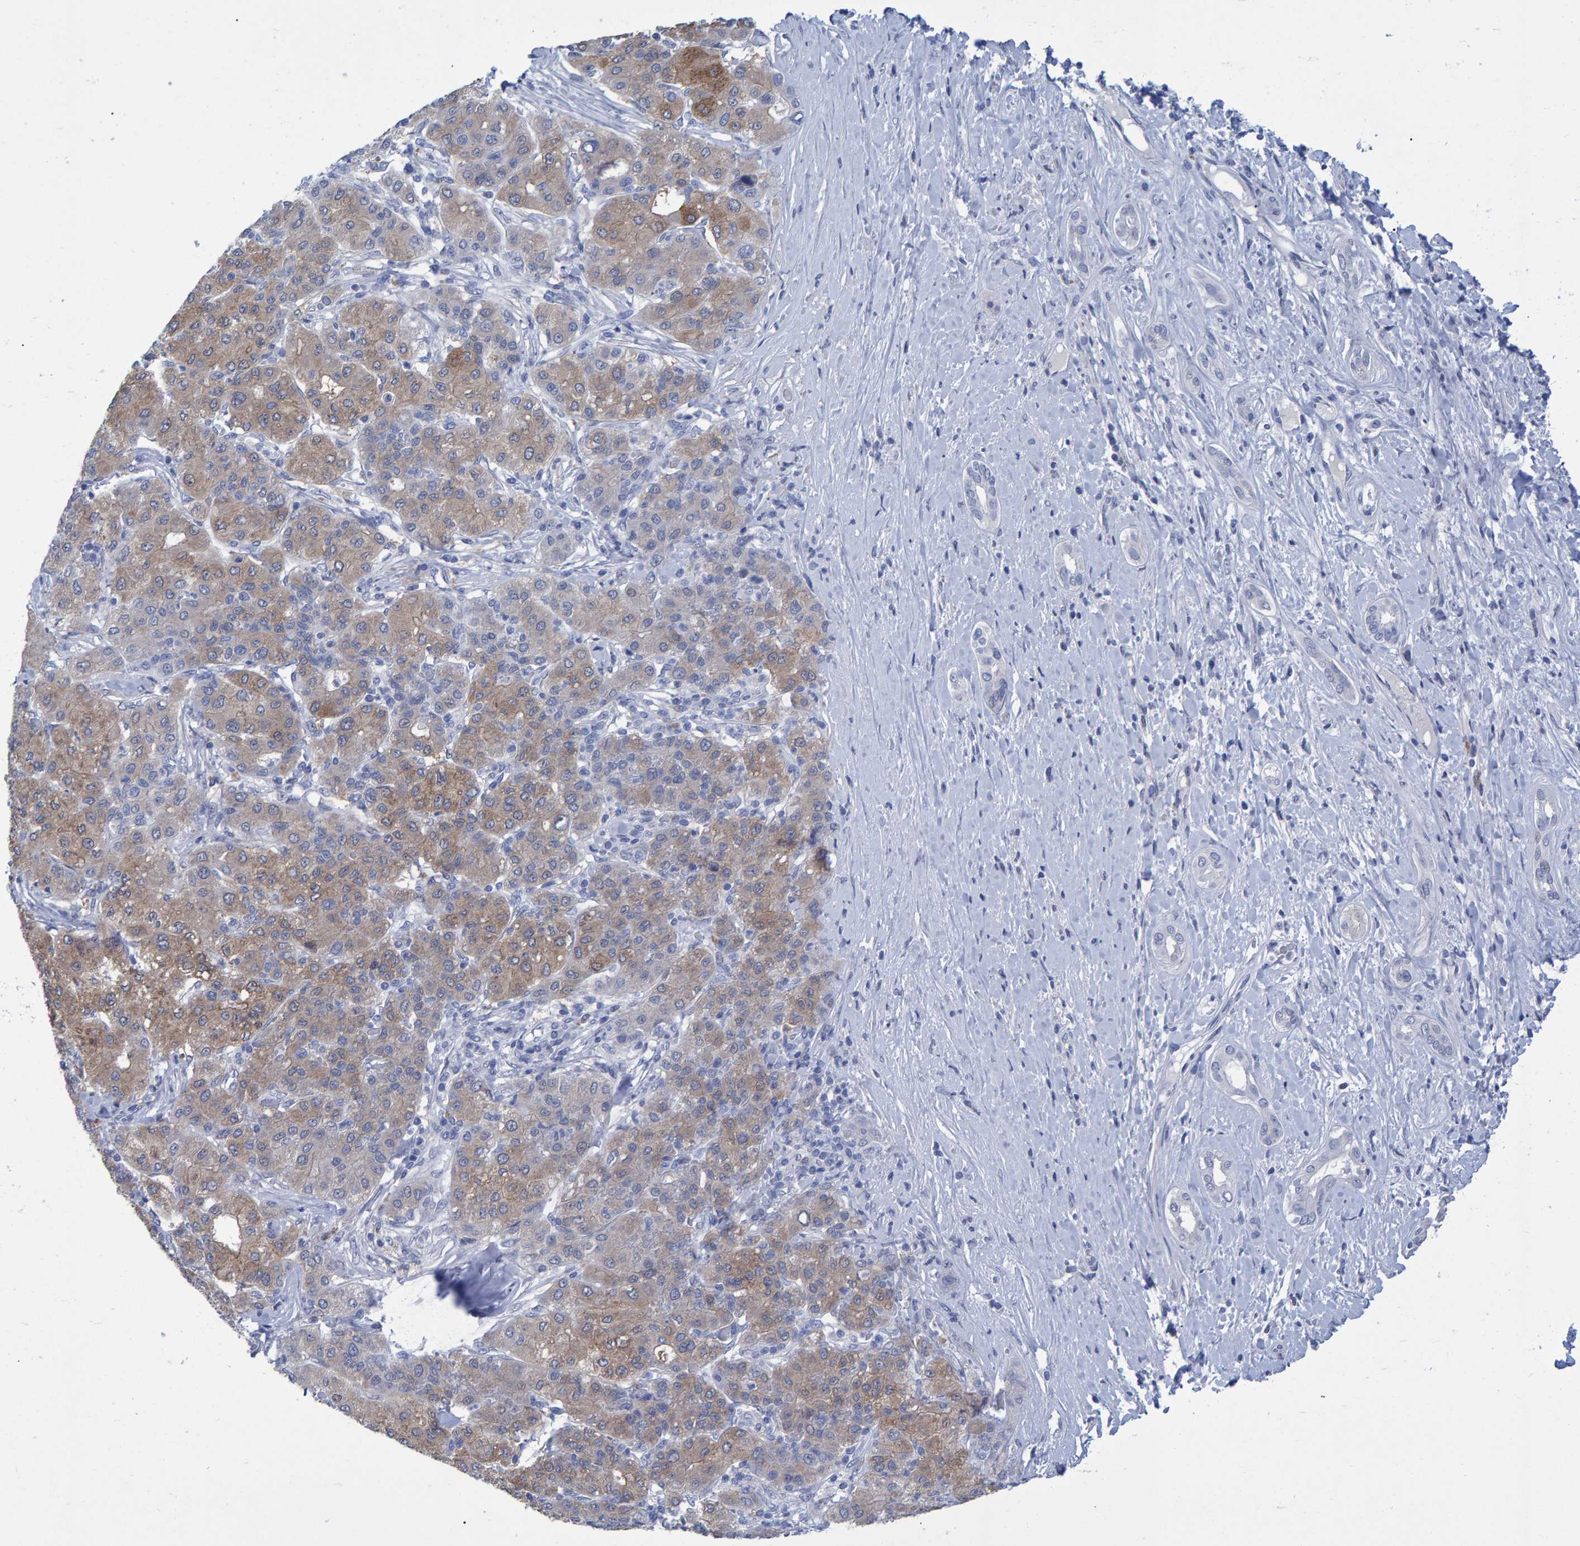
{"staining": {"intensity": "weak", "quantity": ">75%", "location": "cytoplasmic/membranous"}, "tissue": "liver cancer", "cell_type": "Tumor cells", "image_type": "cancer", "snomed": [{"axis": "morphology", "description": "Carcinoma, Hepatocellular, NOS"}, {"axis": "topography", "description": "Liver"}], "caption": "A brown stain labels weak cytoplasmic/membranous staining of a protein in hepatocellular carcinoma (liver) tumor cells.", "gene": "PROCA1", "patient": {"sex": "male", "age": 65}}